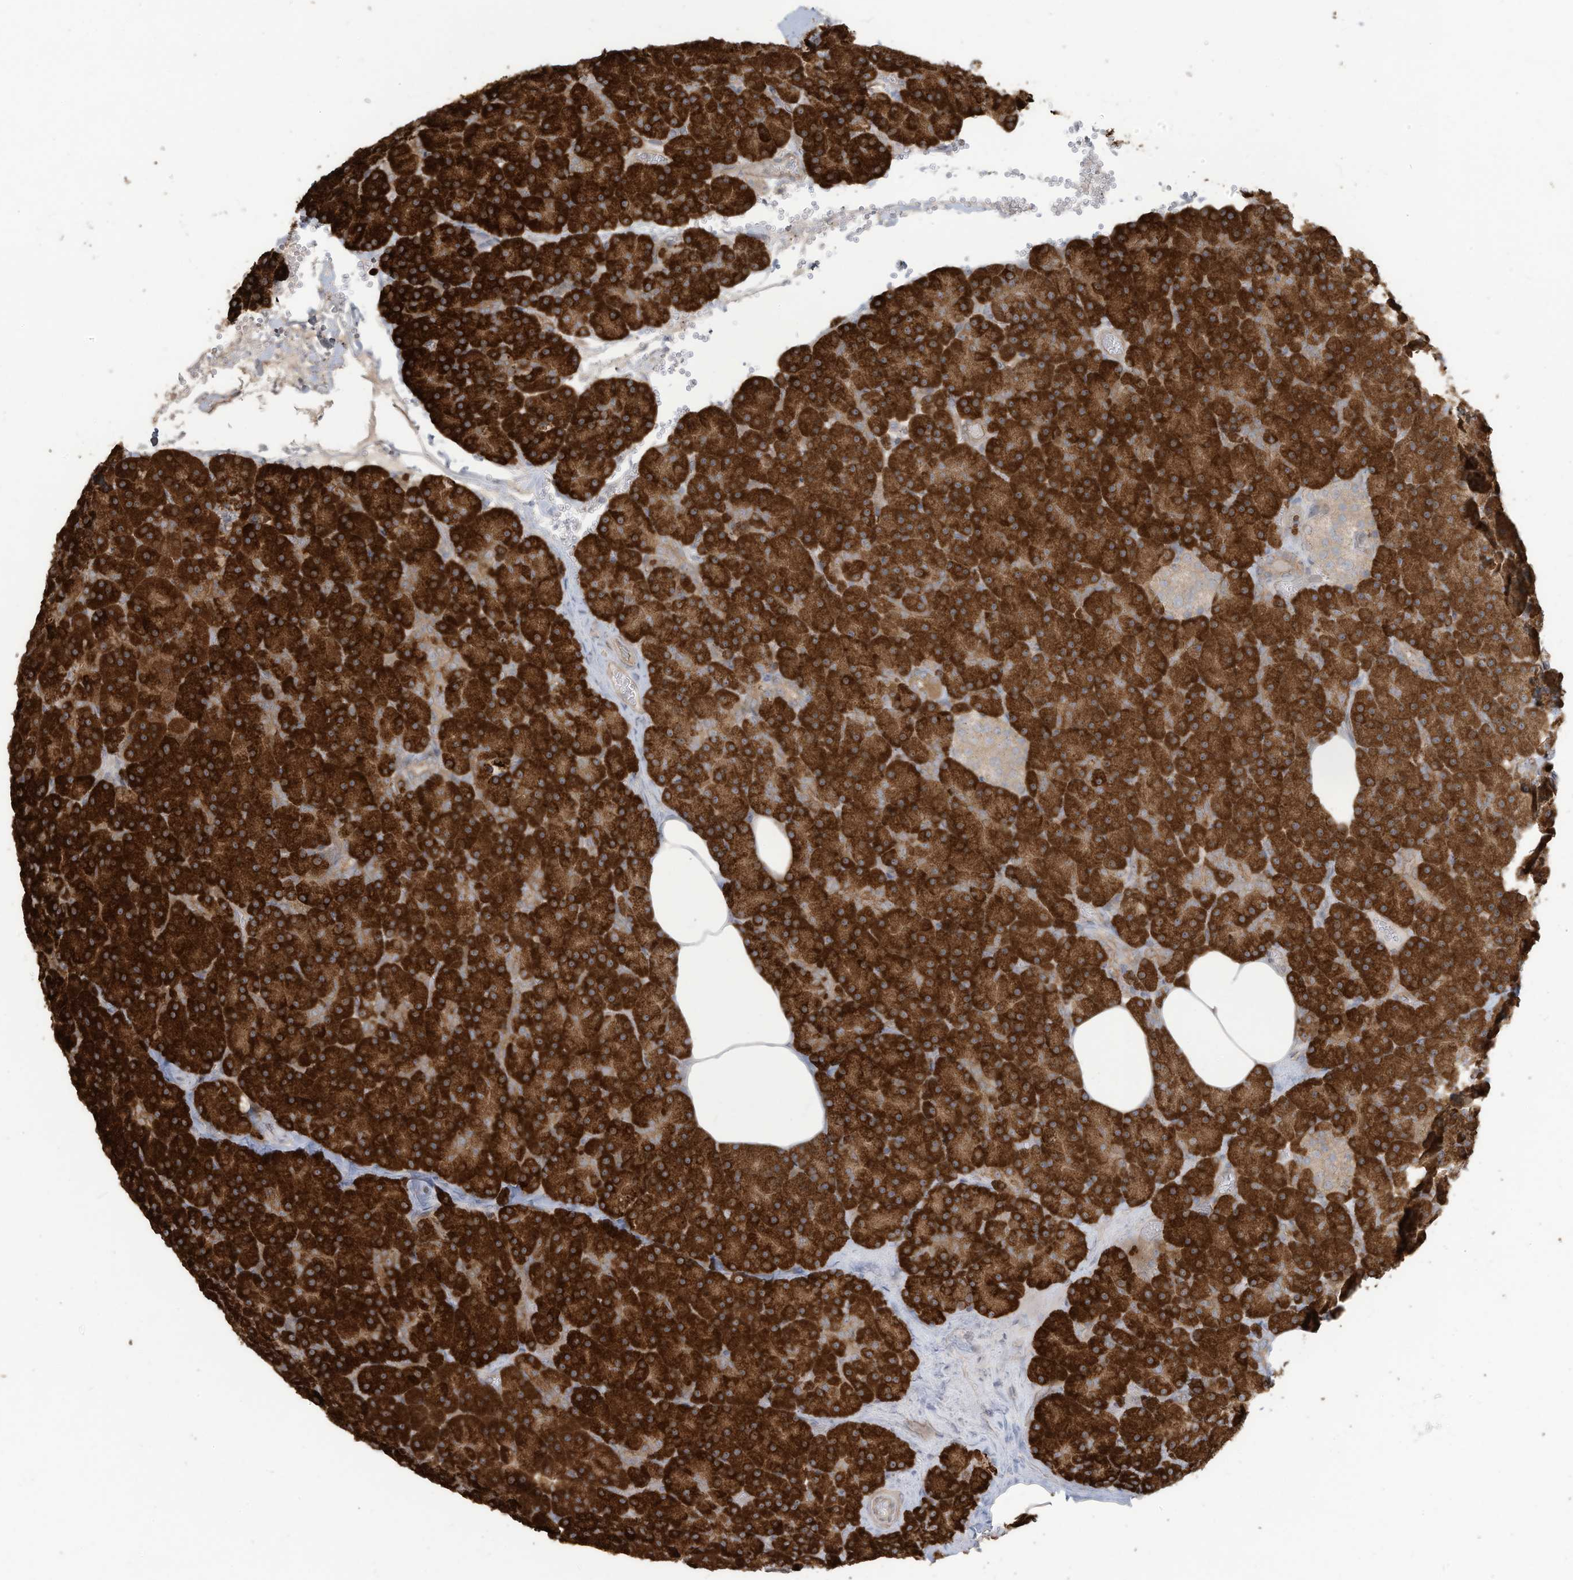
{"staining": {"intensity": "strong", "quantity": ">75%", "location": "cytoplasmic/membranous"}, "tissue": "pancreas", "cell_type": "Exocrine glandular cells", "image_type": "normal", "snomed": [{"axis": "morphology", "description": "Normal tissue, NOS"}, {"axis": "morphology", "description": "Carcinoid, malignant, NOS"}, {"axis": "topography", "description": "Pancreas"}], "caption": "Immunohistochemical staining of normal human pancreas shows high levels of strong cytoplasmic/membranous positivity in about >75% of exocrine glandular cells.", "gene": "MAGIX", "patient": {"sex": "female", "age": 35}}